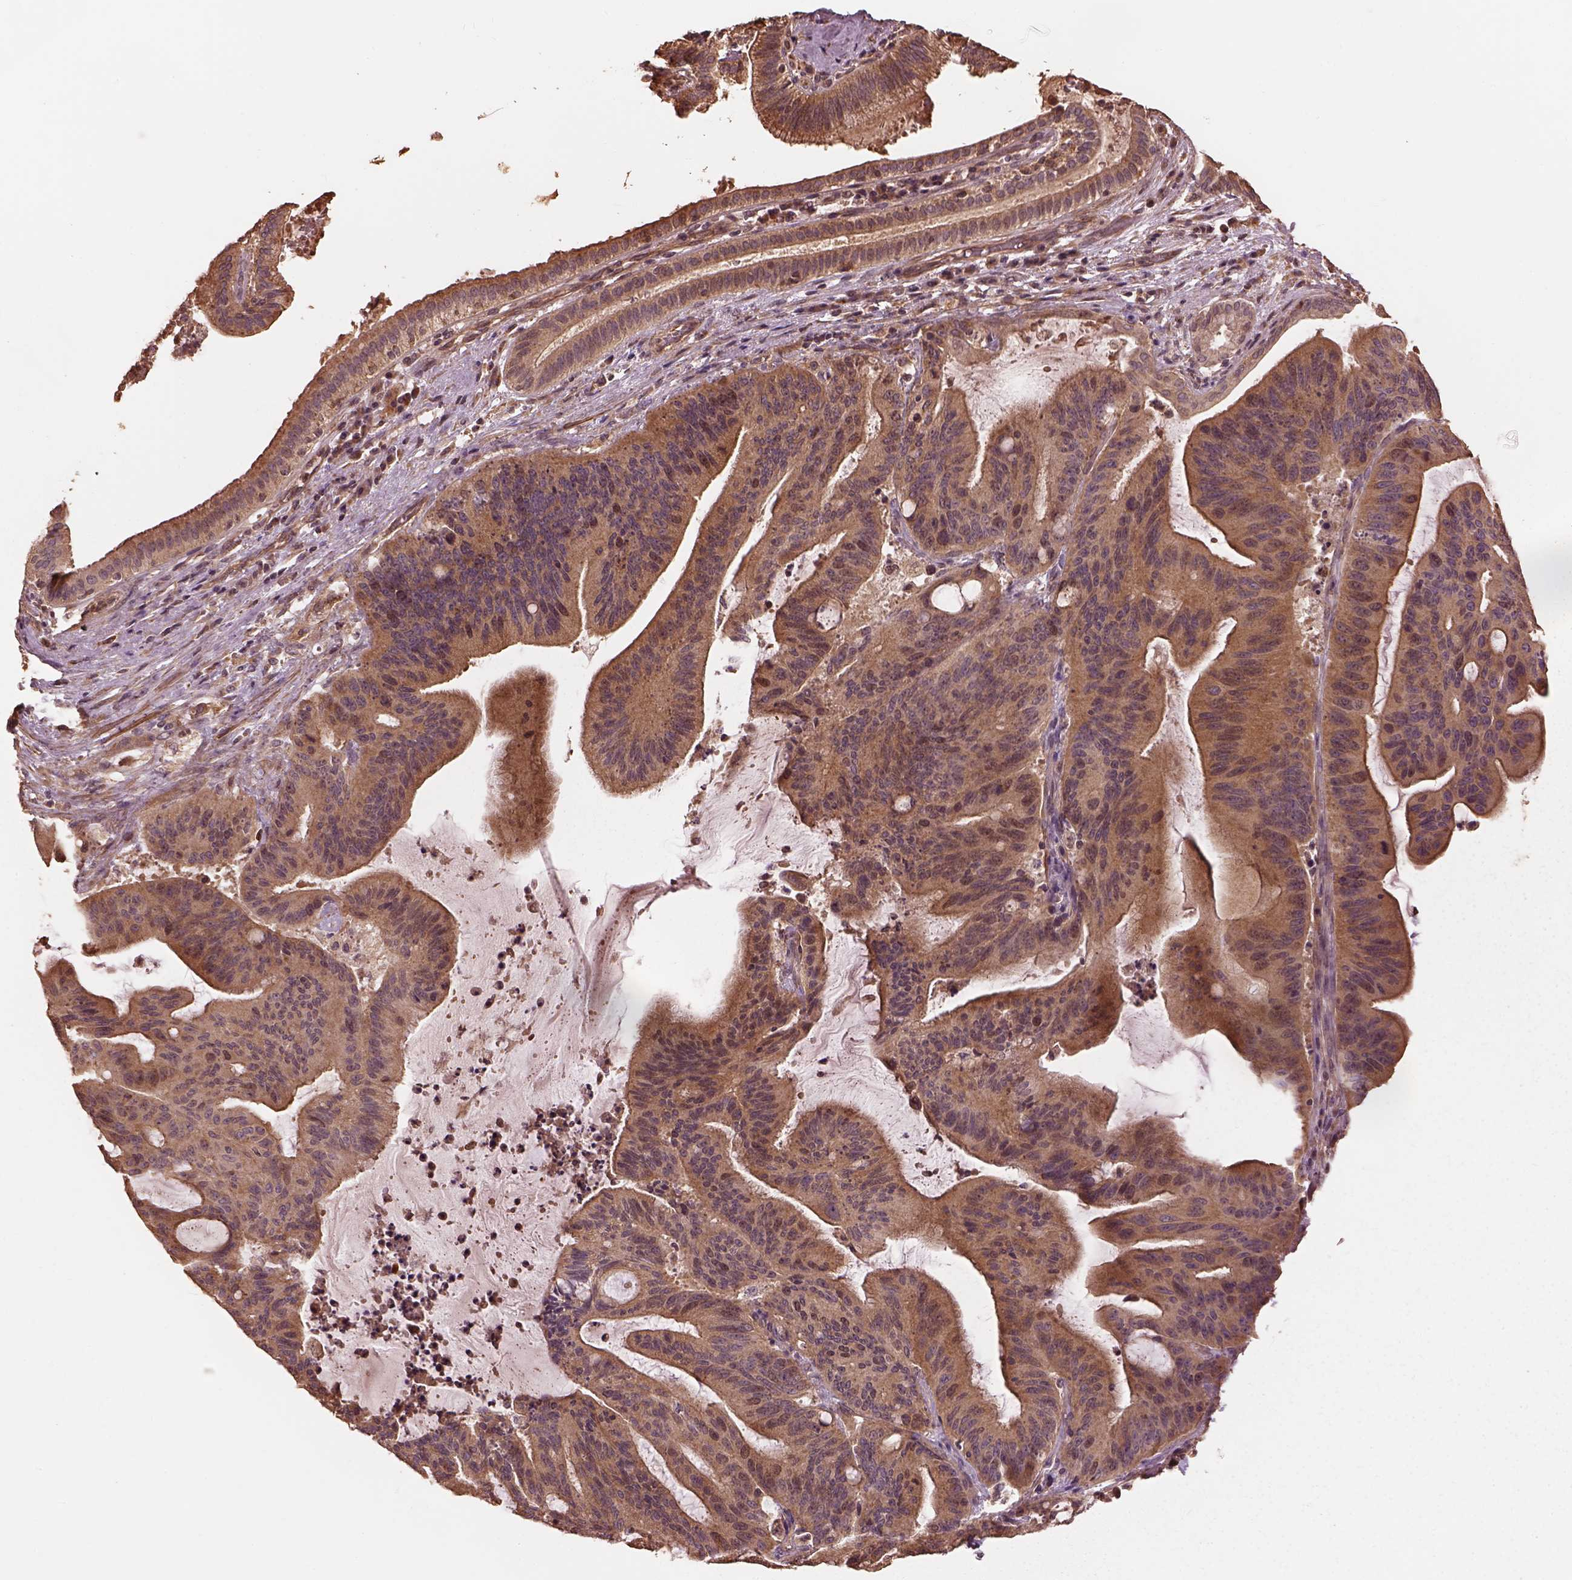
{"staining": {"intensity": "moderate", "quantity": ">75%", "location": "cytoplasmic/membranous"}, "tissue": "liver cancer", "cell_type": "Tumor cells", "image_type": "cancer", "snomed": [{"axis": "morphology", "description": "Cholangiocarcinoma"}, {"axis": "topography", "description": "Liver"}], "caption": "Brown immunohistochemical staining in human liver cholangiocarcinoma displays moderate cytoplasmic/membranous positivity in about >75% of tumor cells.", "gene": "METTL4", "patient": {"sex": "female", "age": 73}}